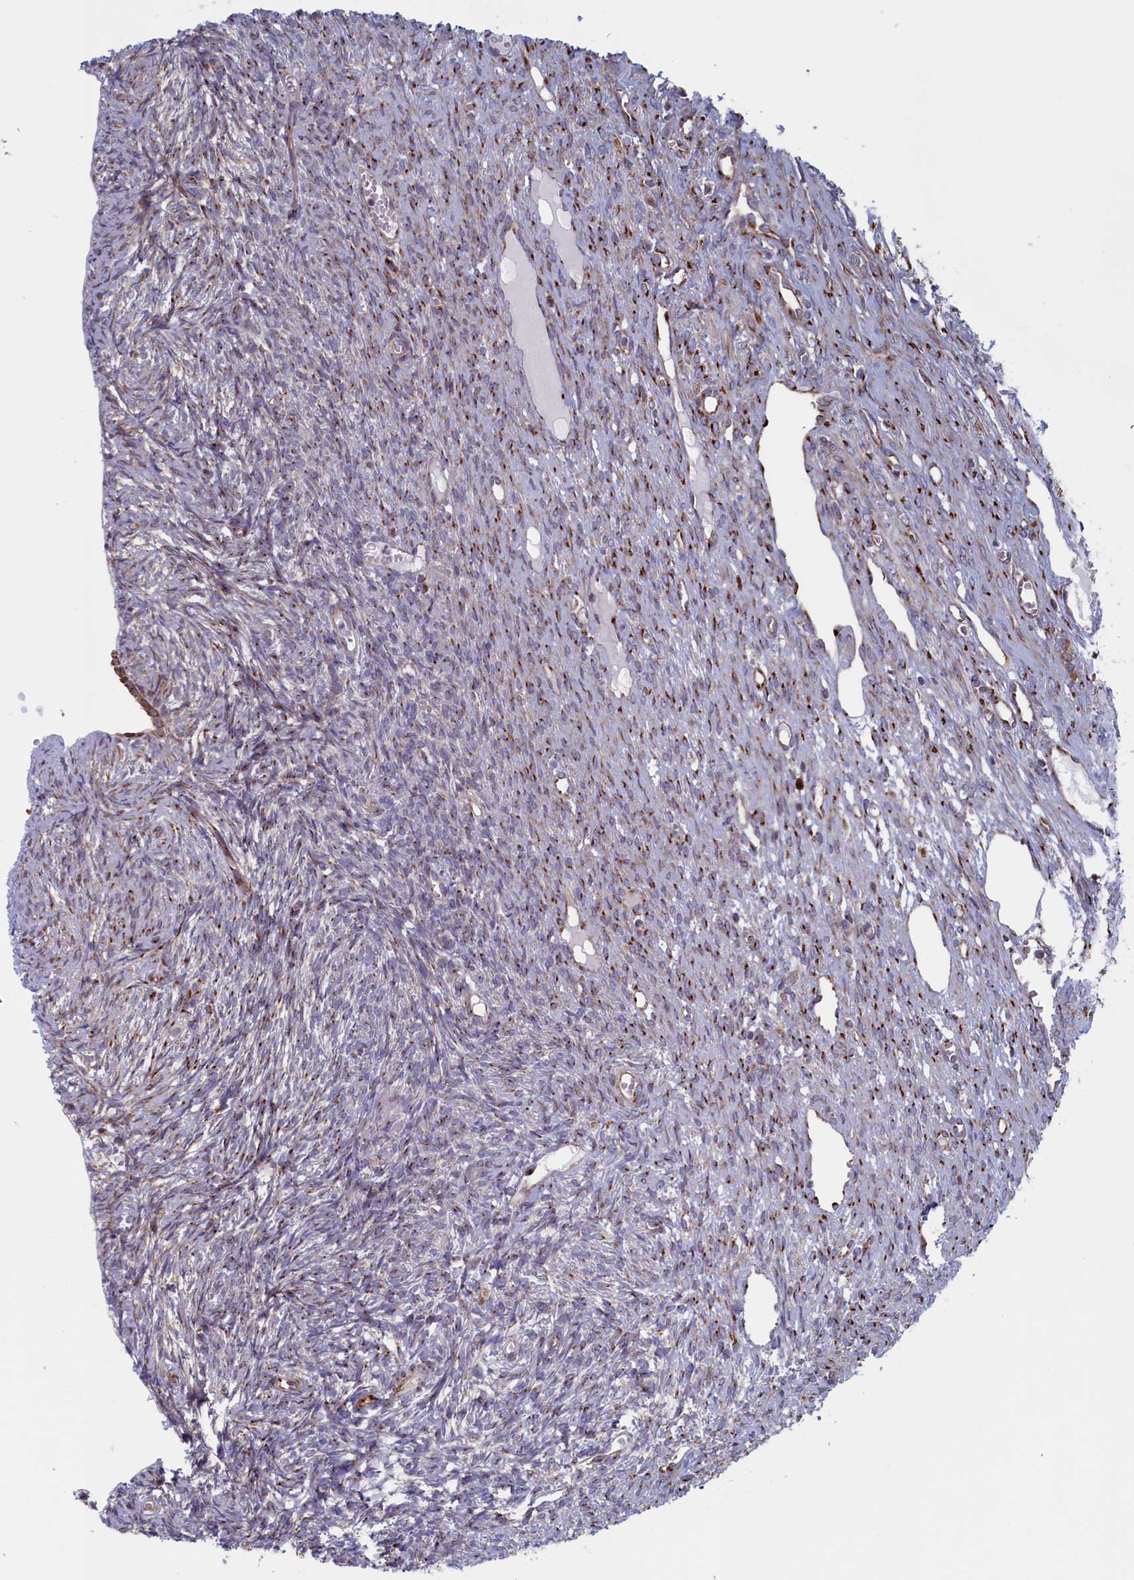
{"staining": {"intensity": "weak", "quantity": "25%-75%", "location": "cytoplasmic/membranous"}, "tissue": "ovary", "cell_type": "Ovarian stroma cells", "image_type": "normal", "snomed": [{"axis": "morphology", "description": "Normal tissue, NOS"}, {"axis": "topography", "description": "Ovary"}], "caption": "A low amount of weak cytoplasmic/membranous positivity is appreciated in approximately 25%-75% of ovarian stroma cells in unremarkable ovary.", "gene": "MTFMT", "patient": {"sex": "female", "age": 51}}